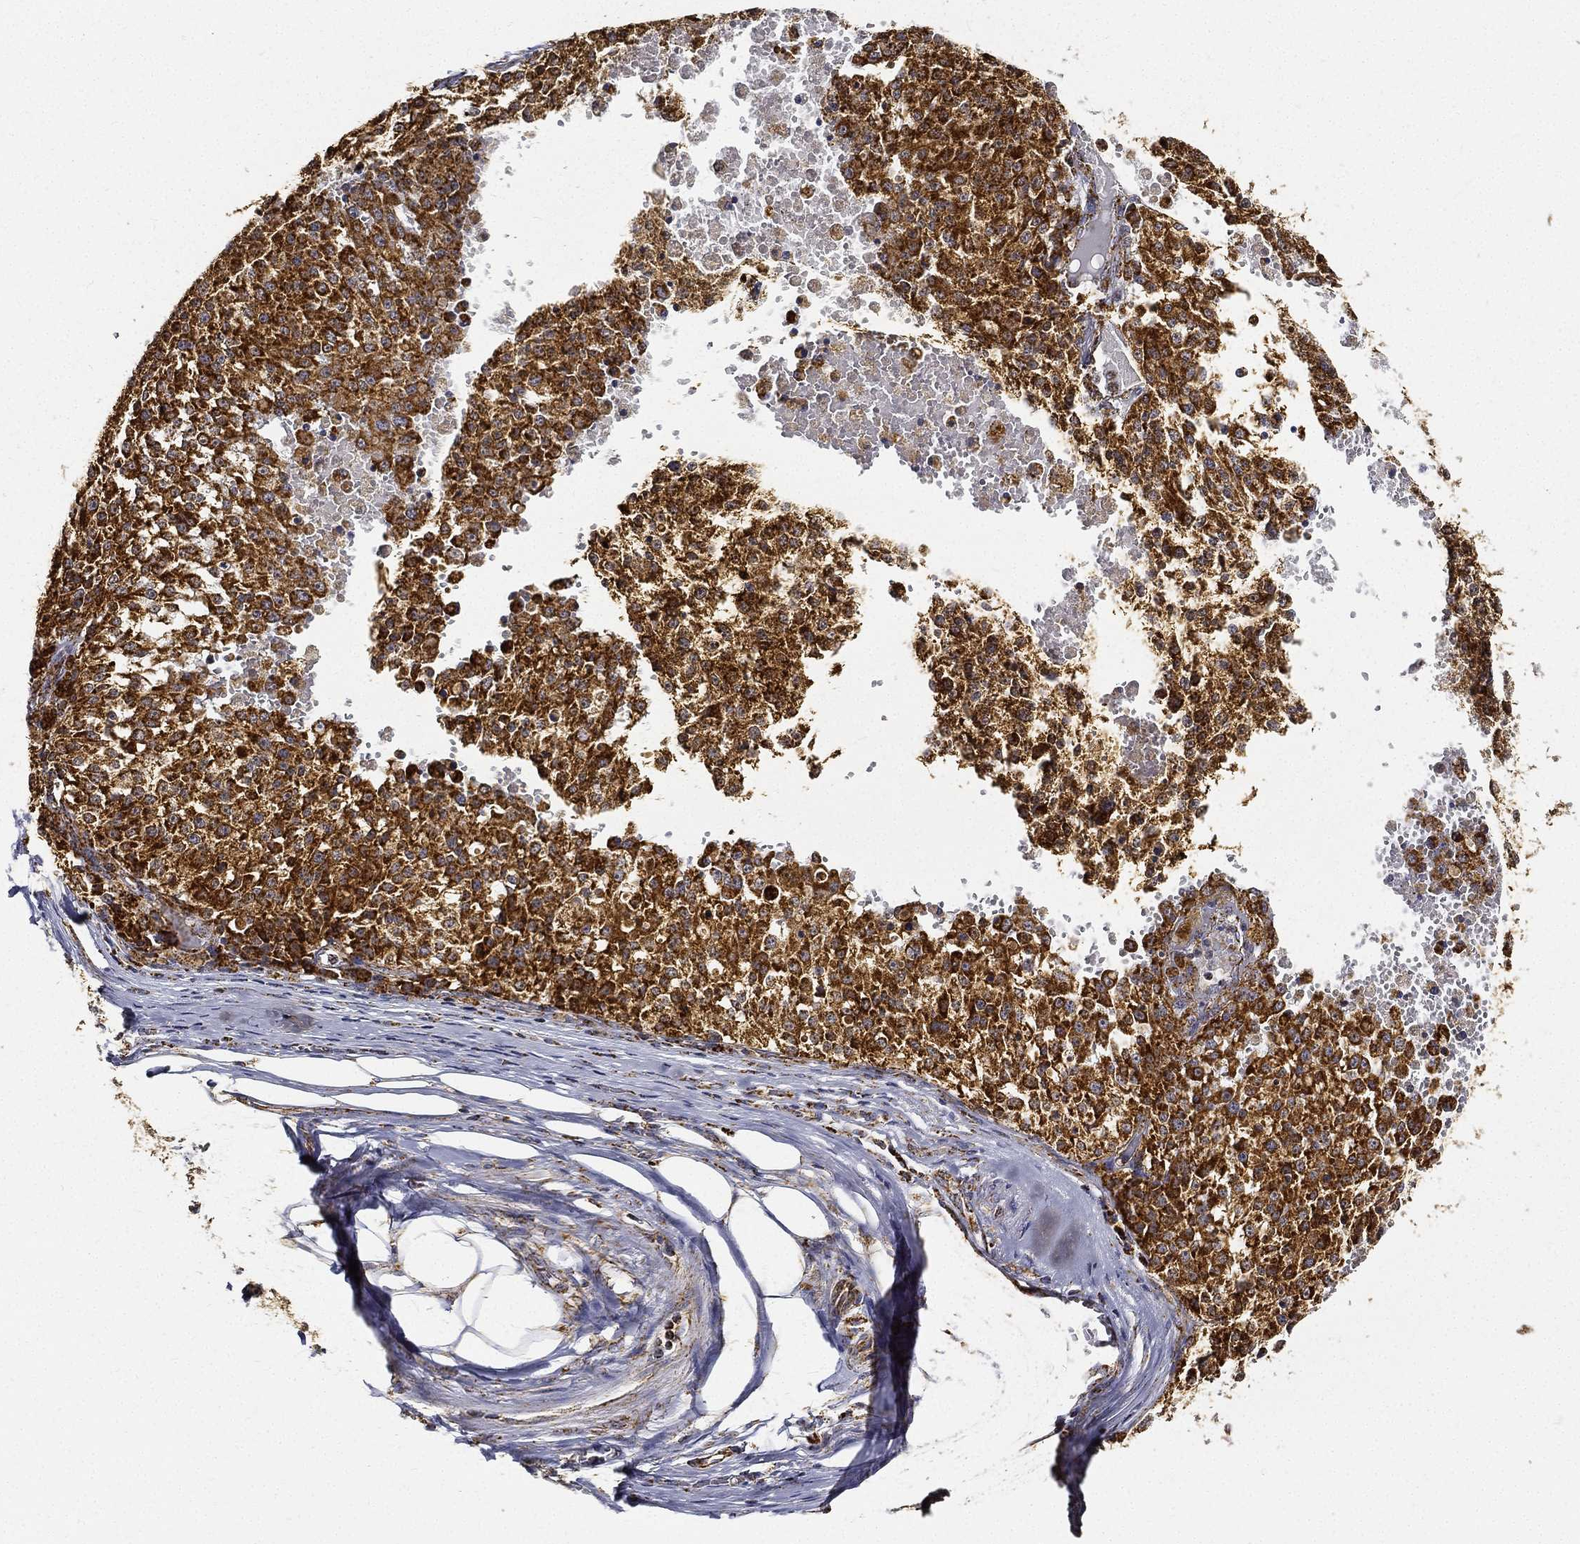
{"staining": {"intensity": "strong", "quantity": ">75%", "location": "cytoplasmic/membranous"}, "tissue": "melanoma", "cell_type": "Tumor cells", "image_type": "cancer", "snomed": [{"axis": "morphology", "description": "Malignant melanoma, Metastatic site"}, {"axis": "topography", "description": "Lymph node"}], "caption": "IHC of melanoma shows high levels of strong cytoplasmic/membranous positivity in about >75% of tumor cells. (DAB (3,3'-diaminobenzidine) IHC, brown staining for protein, blue staining for nuclei).", "gene": "NDUFAB1", "patient": {"sex": "female", "age": 64}}